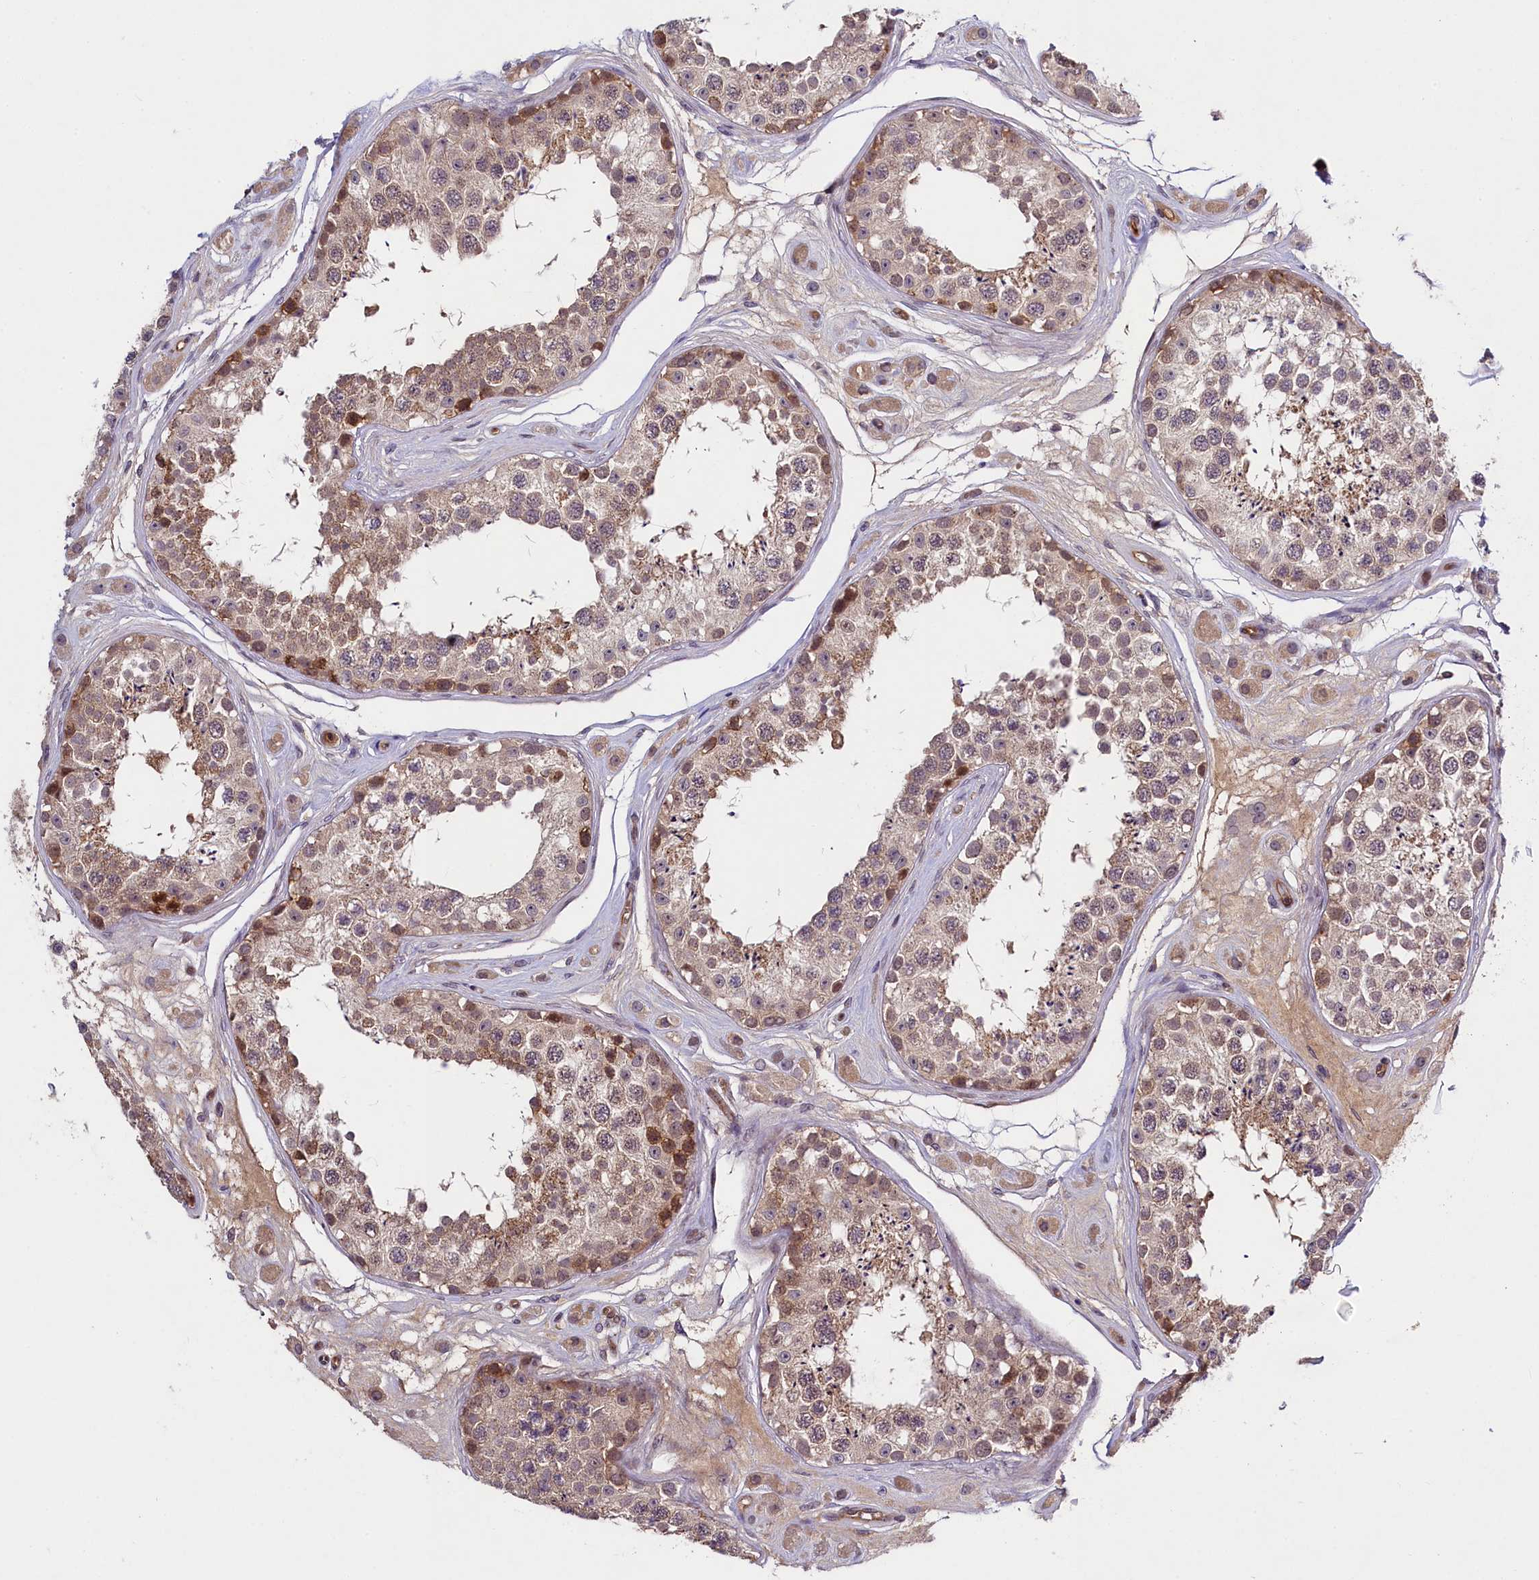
{"staining": {"intensity": "moderate", "quantity": "25%-75%", "location": "cytoplasmic/membranous"}, "tissue": "testis", "cell_type": "Cells in seminiferous ducts", "image_type": "normal", "snomed": [{"axis": "morphology", "description": "Normal tissue, NOS"}, {"axis": "topography", "description": "Testis"}], "caption": "Brown immunohistochemical staining in normal testis exhibits moderate cytoplasmic/membranous positivity in about 25%-75% of cells in seminiferous ducts. The staining was performed using DAB to visualize the protein expression in brown, while the nuclei were stained in blue with hematoxylin (Magnification: 20x).", "gene": "SNRK", "patient": {"sex": "male", "age": 25}}